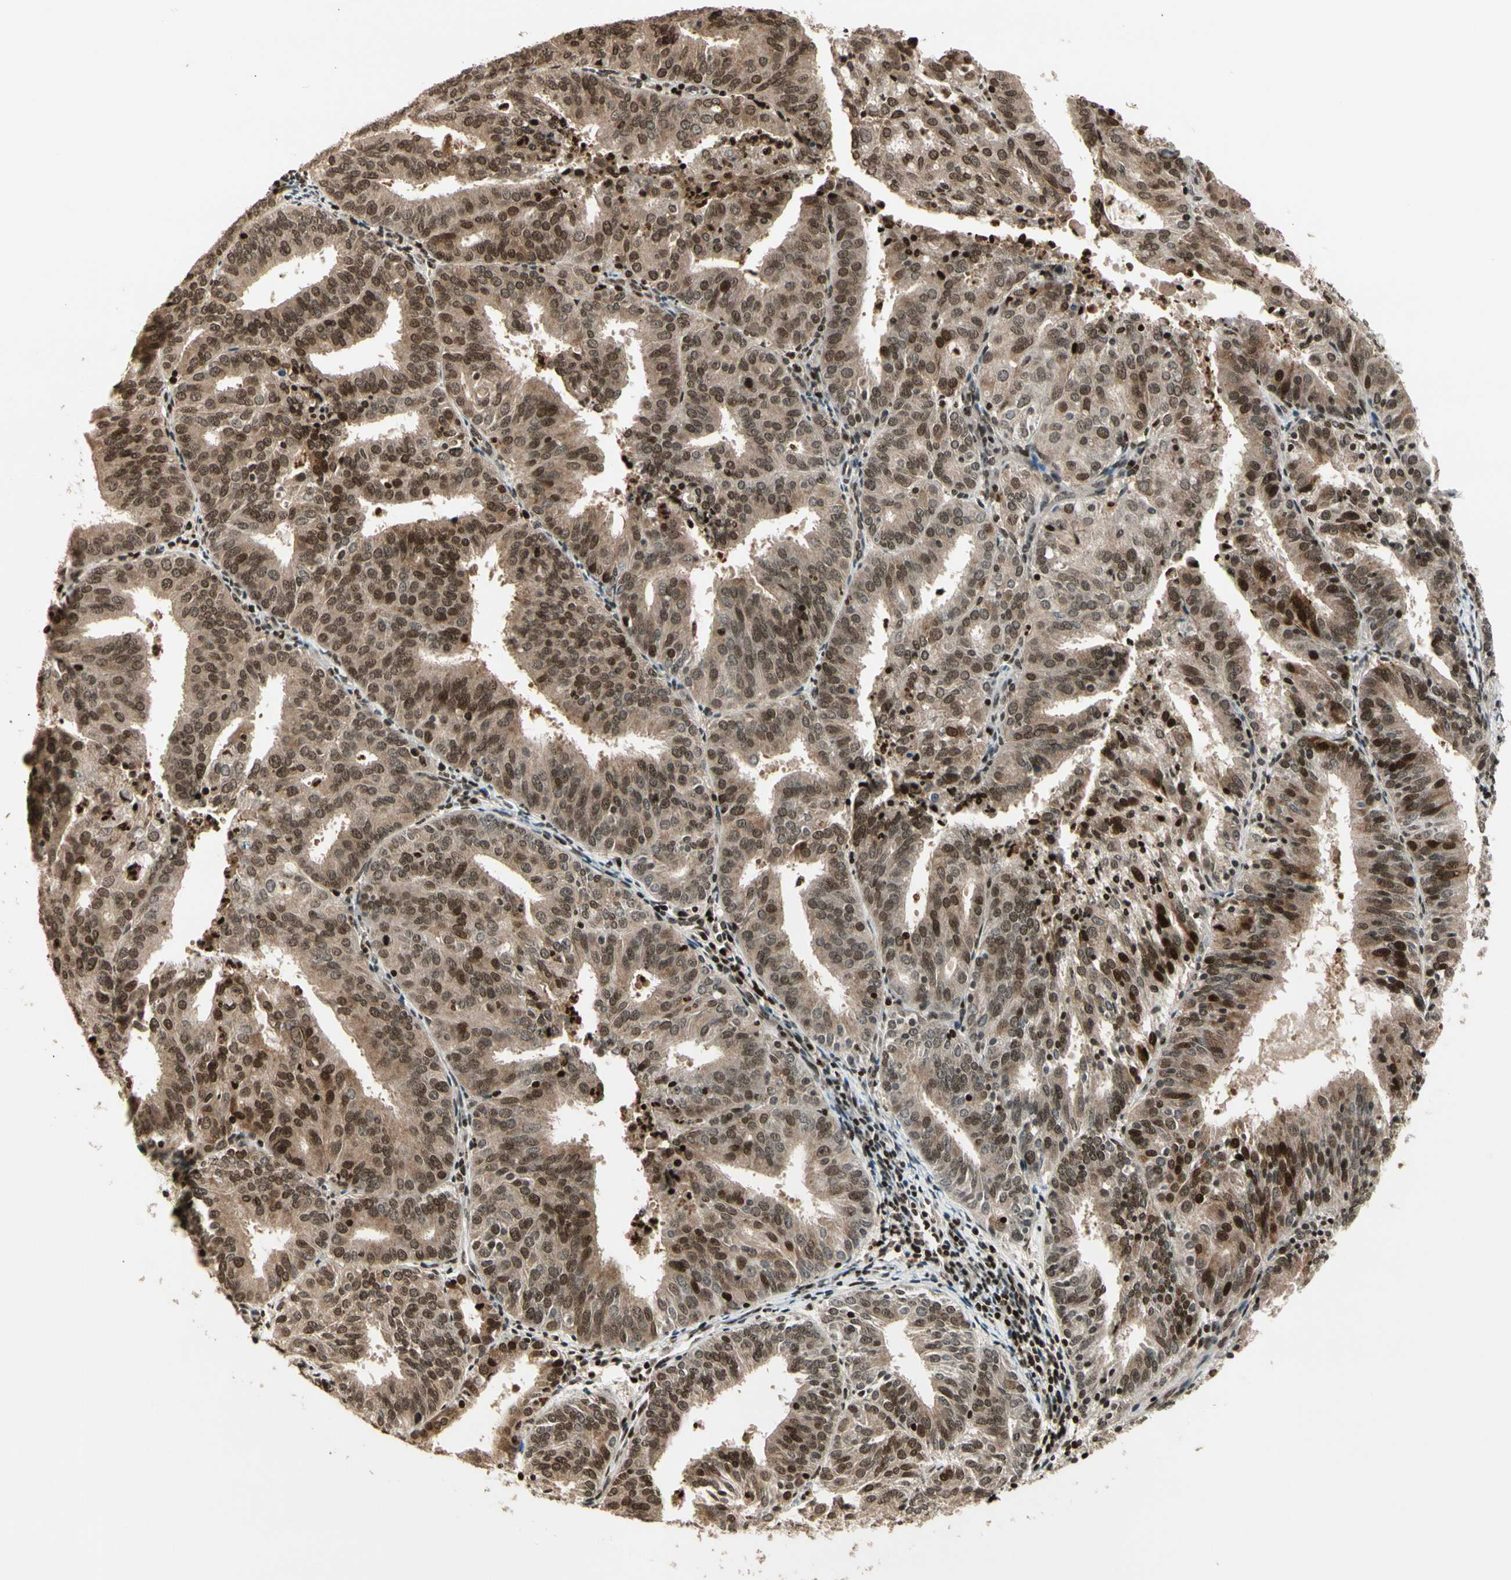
{"staining": {"intensity": "moderate", "quantity": ">75%", "location": "cytoplasmic/membranous,nuclear"}, "tissue": "endometrial cancer", "cell_type": "Tumor cells", "image_type": "cancer", "snomed": [{"axis": "morphology", "description": "Adenocarcinoma, NOS"}, {"axis": "topography", "description": "Uterus"}], "caption": "IHC image of neoplastic tissue: human endometrial cancer (adenocarcinoma) stained using immunohistochemistry (IHC) demonstrates medium levels of moderate protein expression localized specifically in the cytoplasmic/membranous and nuclear of tumor cells, appearing as a cytoplasmic/membranous and nuclear brown color.", "gene": "TSHZ3", "patient": {"sex": "female", "age": 60}}